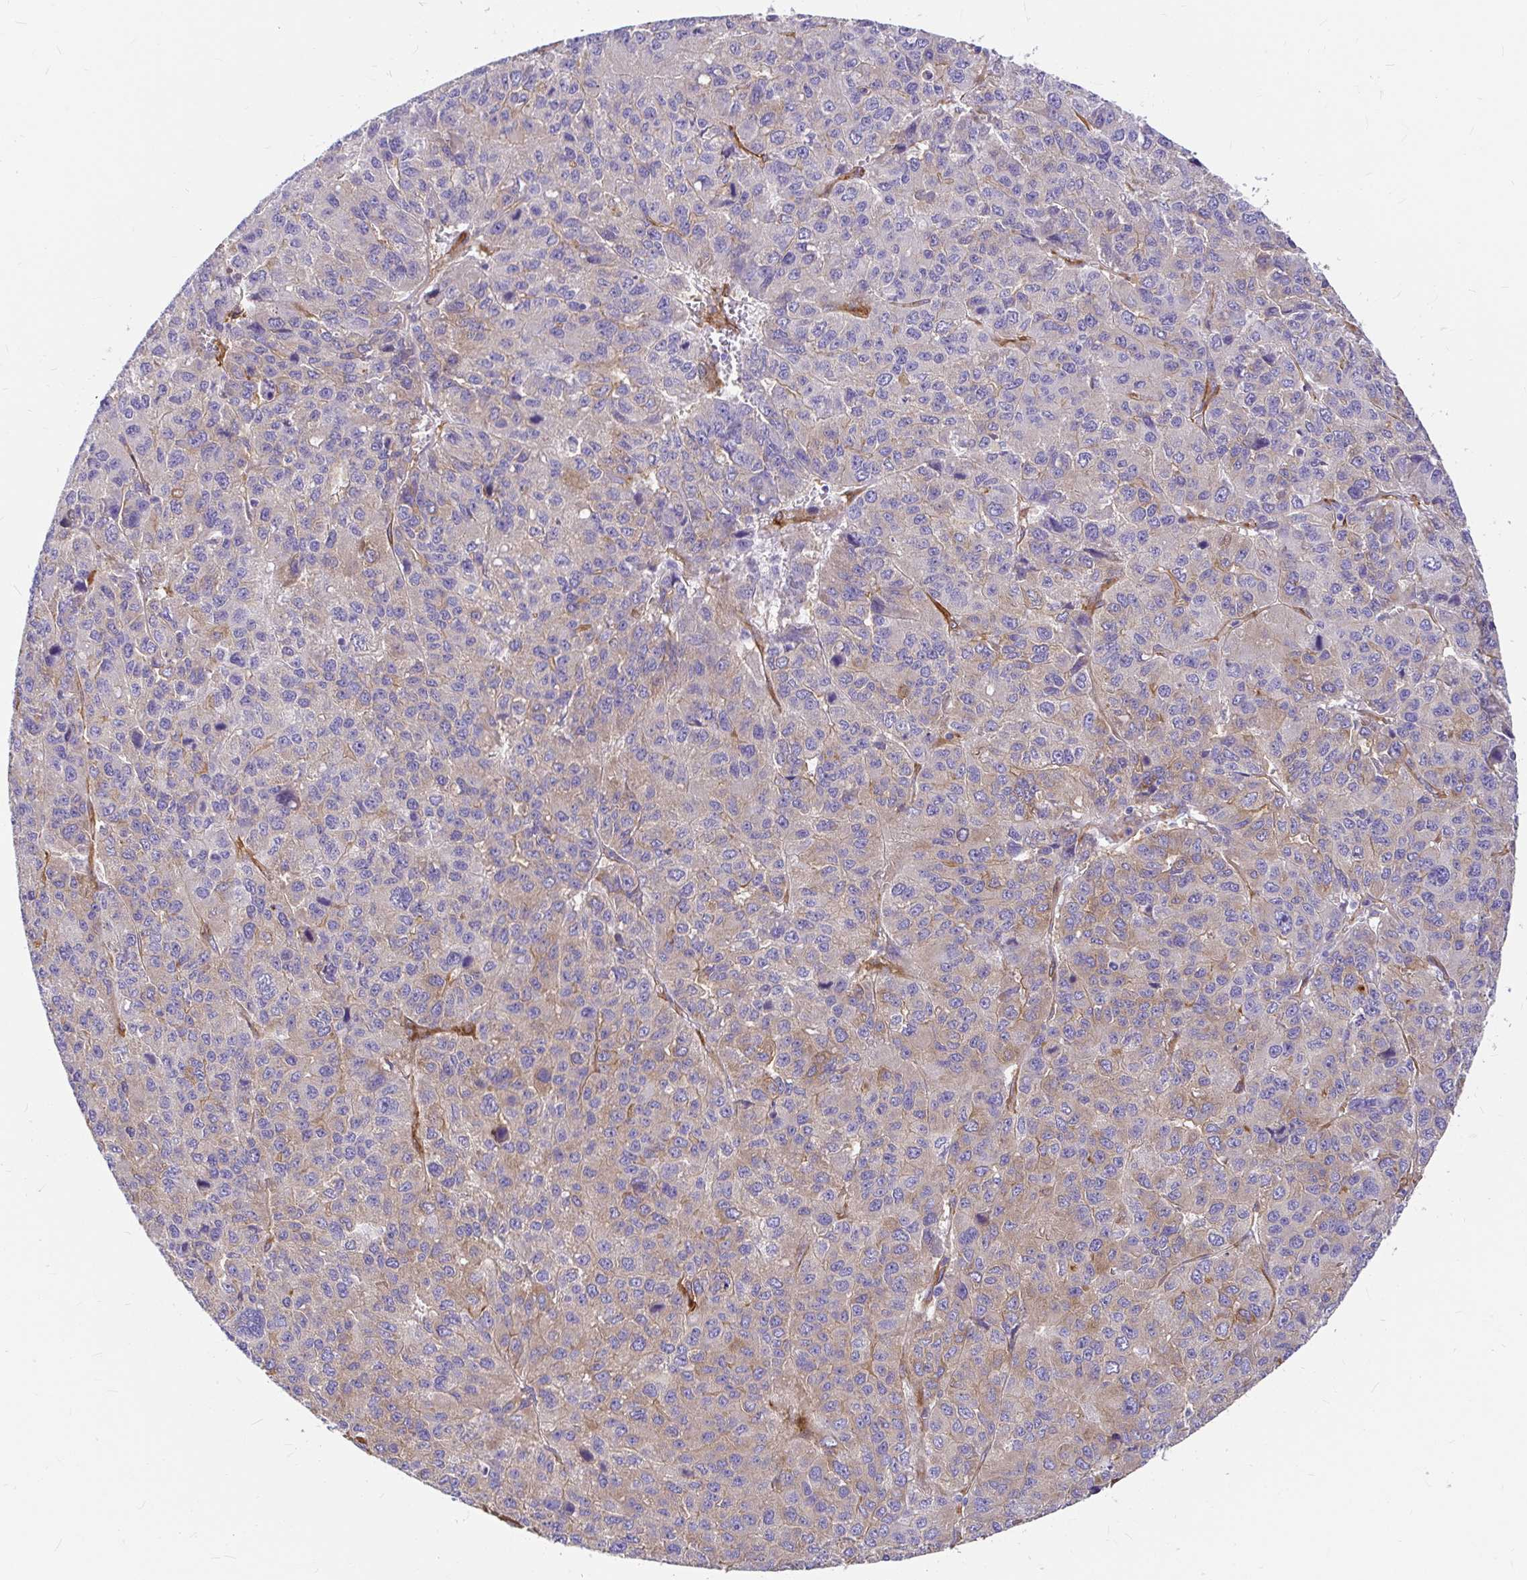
{"staining": {"intensity": "moderate", "quantity": "25%-75%", "location": "cytoplasmic/membranous"}, "tissue": "liver cancer", "cell_type": "Tumor cells", "image_type": "cancer", "snomed": [{"axis": "morphology", "description": "Carcinoma, Hepatocellular, NOS"}, {"axis": "topography", "description": "Liver"}], "caption": "Moderate cytoplasmic/membranous expression is present in about 25%-75% of tumor cells in hepatocellular carcinoma (liver).", "gene": "MYO1B", "patient": {"sex": "male", "age": 69}}